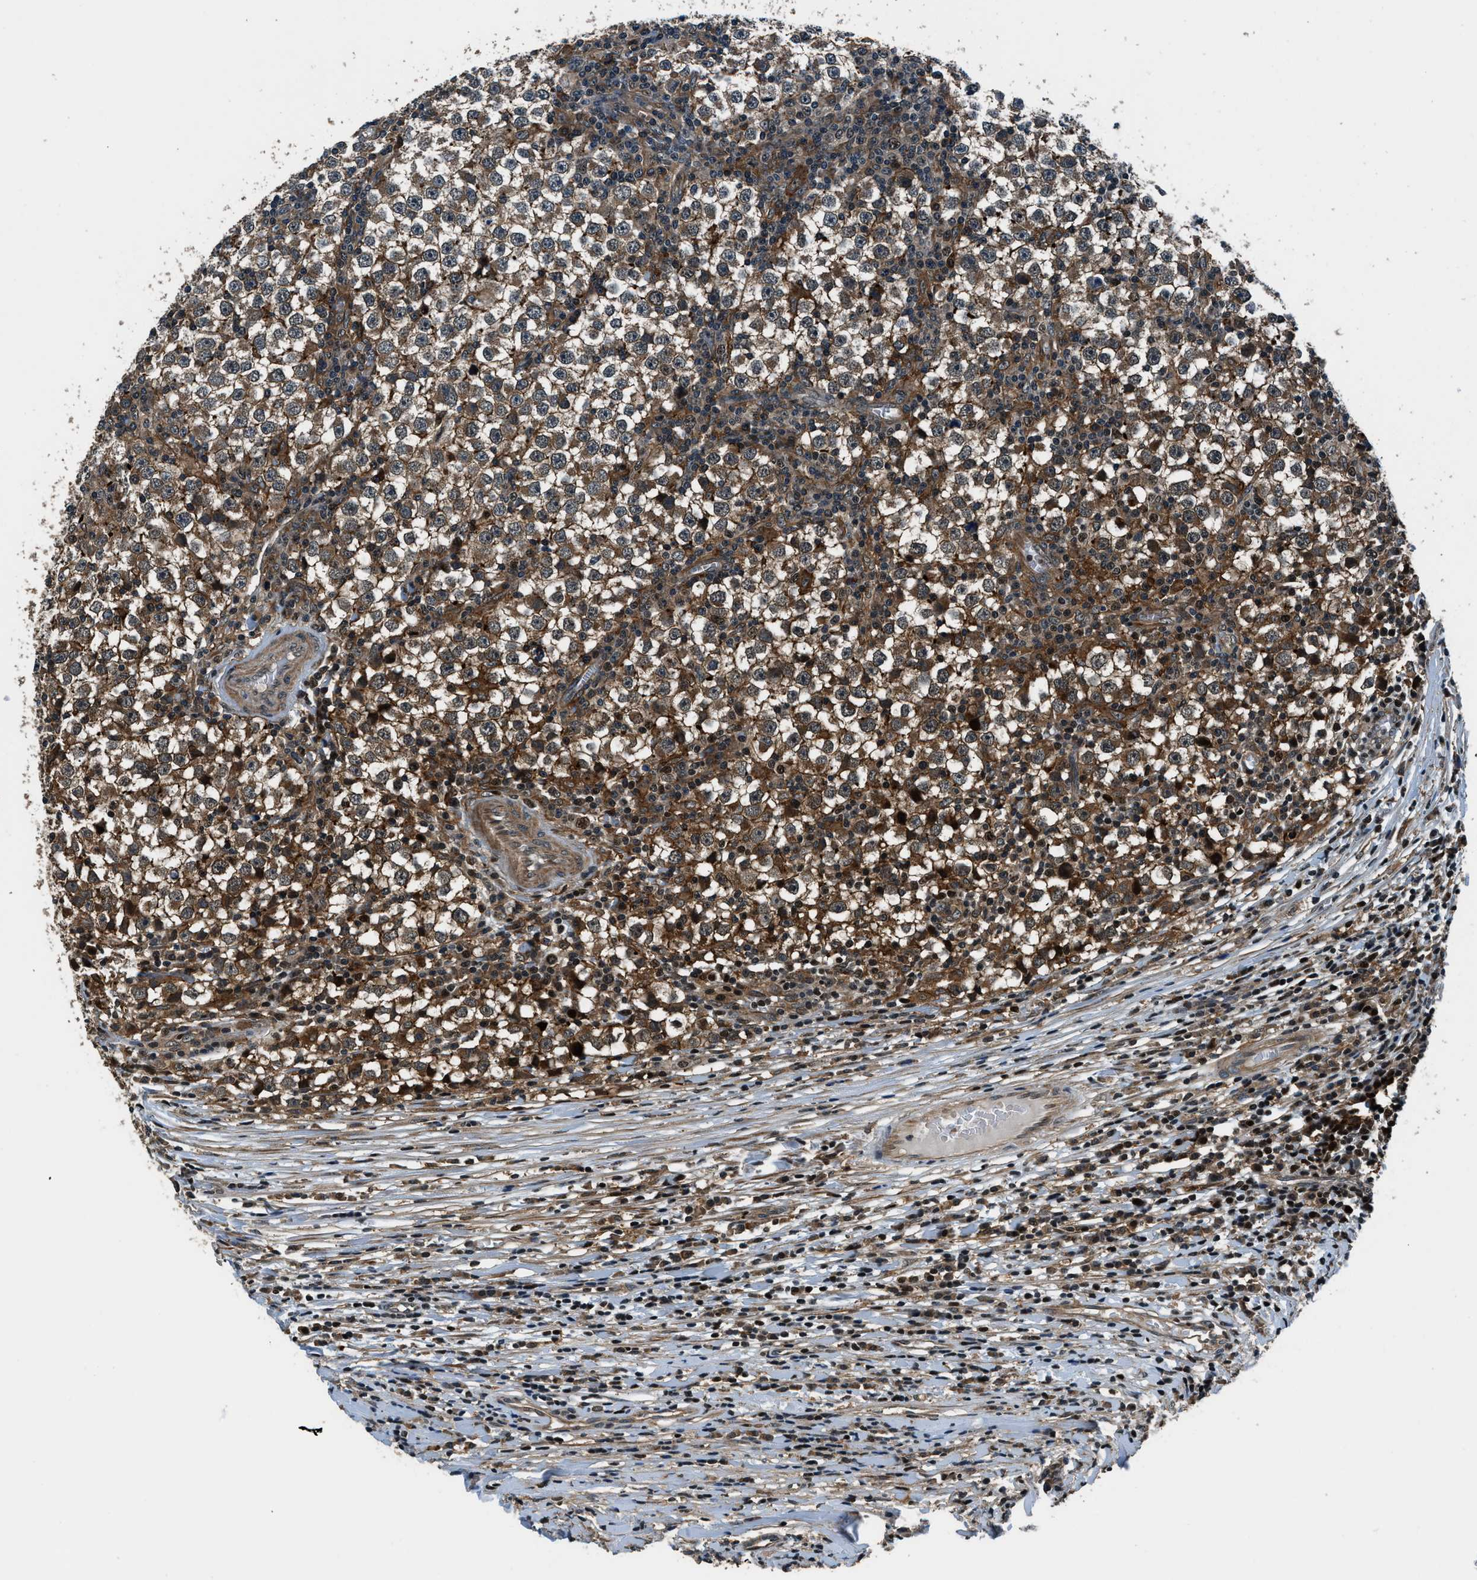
{"staining": {"intensity": "moderate", "quantity": ">75%", "location": "cytoplasmic/membranous"}, "tissue": "testis cancer", "cell_type": "Tumor cells", "image_type": "cancer", "snomed": [{"axis": "morphology", "description": "Seminoma, NOS"}, {"axis": "topography", "description": "Testis"}], "caption": "Testis cancer stained with DAB IHC reveals medium levels of moderate cytoplasmic/membranous expression in about >75% of tumor cells. (DAB (3,3'-diaminobenzidine) IHC with brightfield microscopy, high magnification).", "gene": "ARHGEF11", "patient": {"sex": "male", "age": 65}}